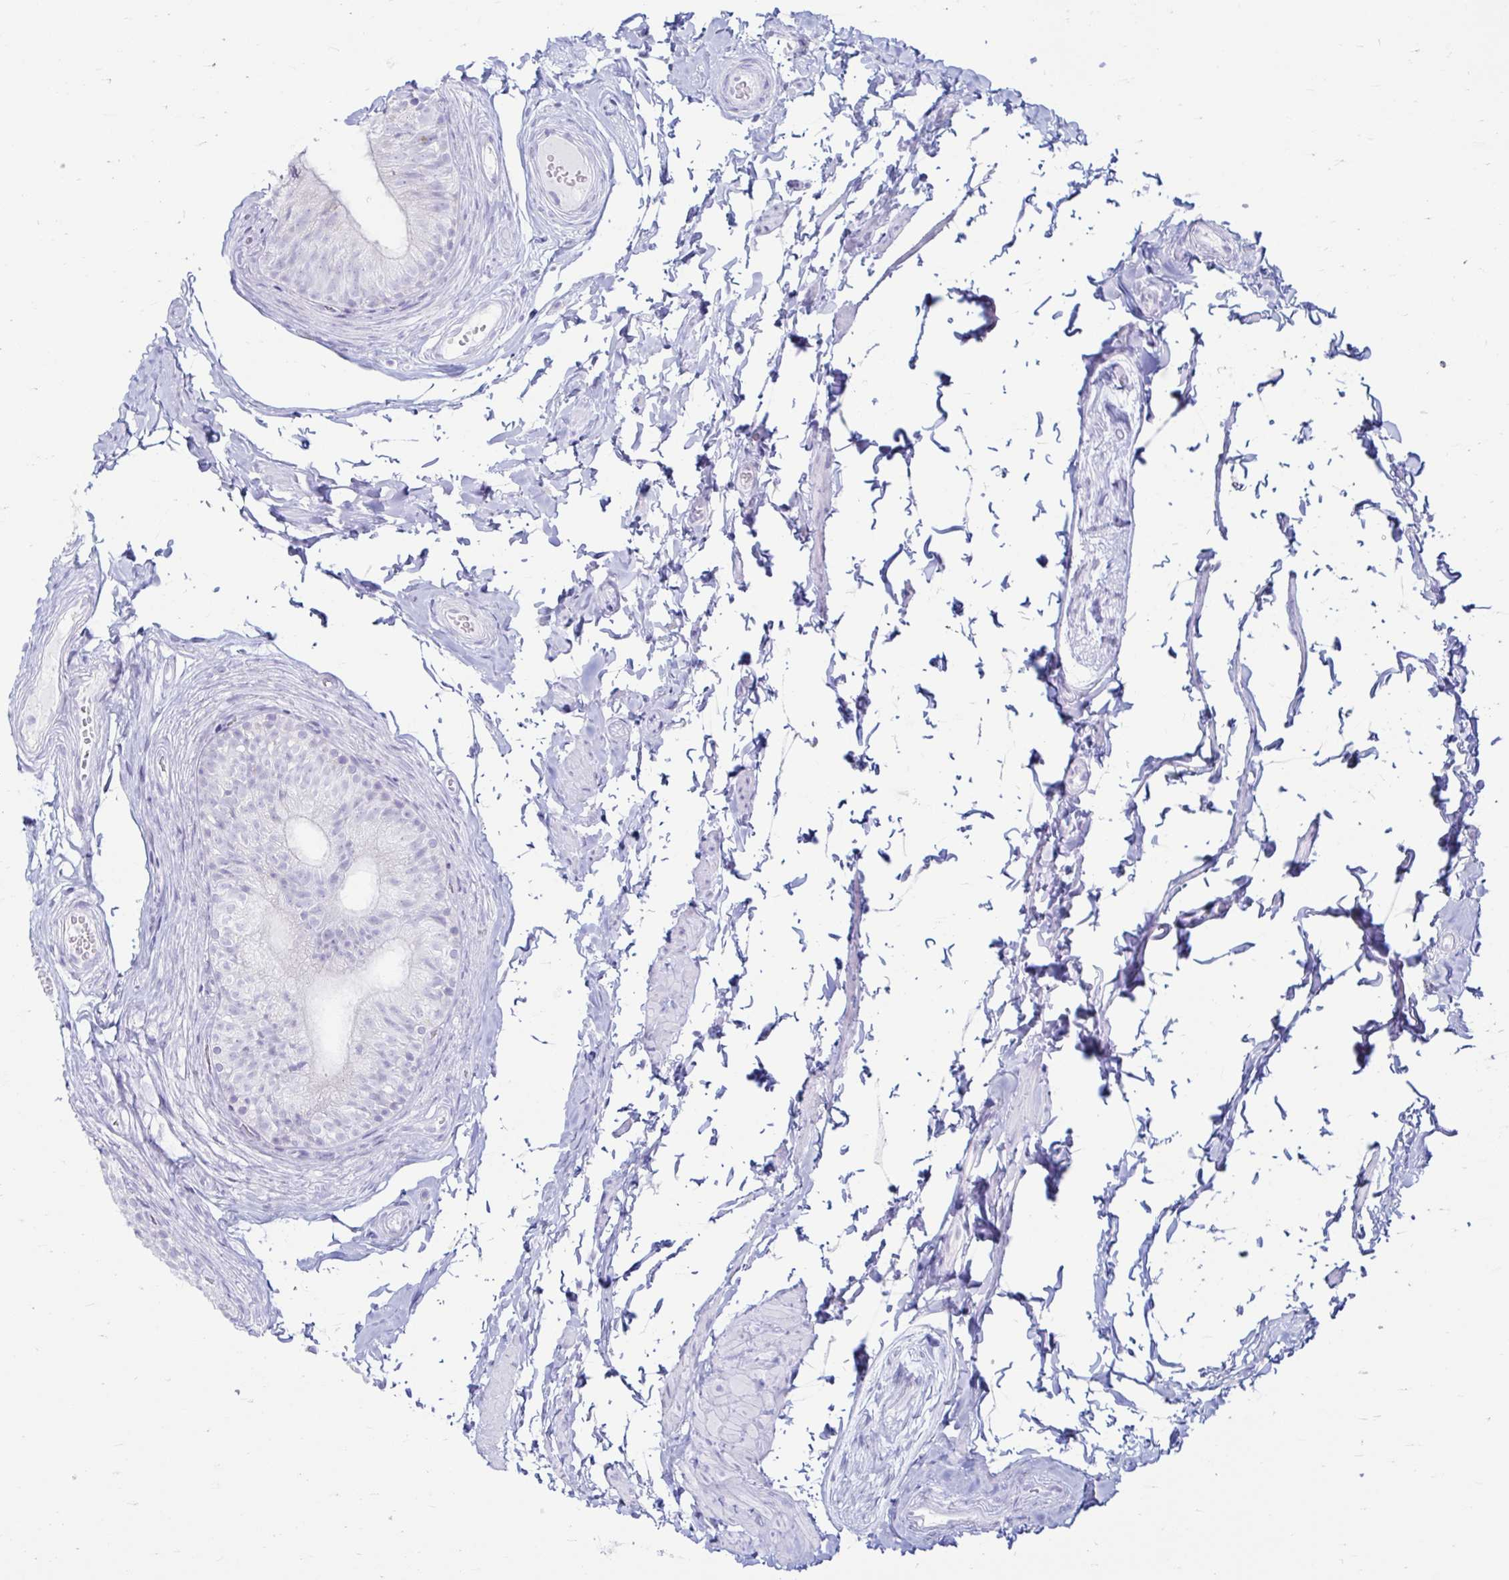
{"staining": {"intensity": "negative", "quantity": "none", "location": "none"}, "tissue": "epididymis", "cell_type": "Glandular cells", "image_type": "normal", "snomed": [{"axis": "morphology", "description": "Normal tissue, NOS"}, {"axis": "topography", "description": "Epididymis, spermatic cord, NOS"}, {"axis": "topography", "description": "Epididymis"}, {"axis": "topography", "description": "Peripheral nerve tissue"}], "caption": "A high-resolution histopathology image shows IHC staining of unremarkable epididymis, which reveals no significant positivity in glandular cells.", "gene": "ERICH6", "patient": {"sex": "male", "age": 29}}